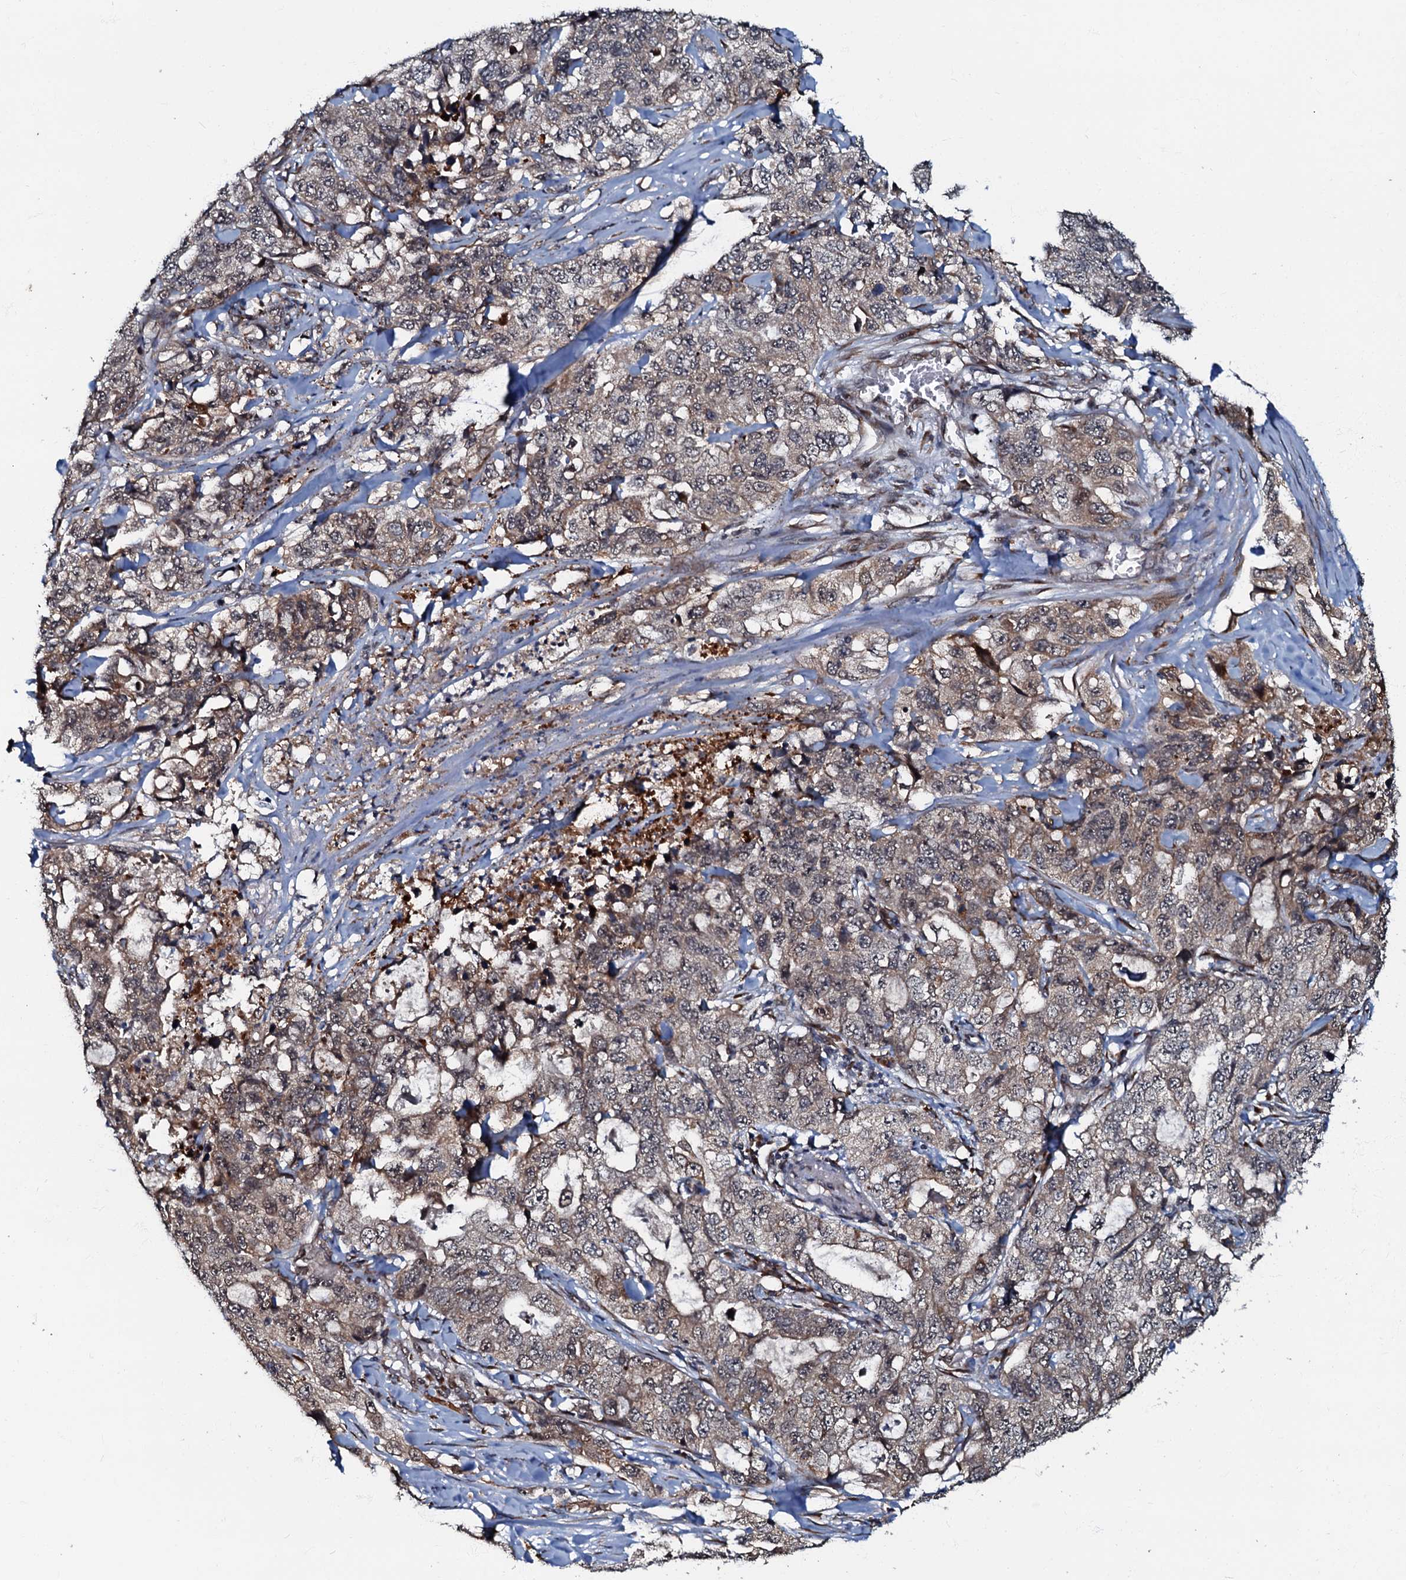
{"staining": {"intensity": "weak", "quantity": "25%-75%", "location": "cytoplasmic/membranous"}, "tissue": "lung cancer", "cell_type": "Tumor cells", "image_type": "cancer", "snomed": [{"axis": "morphology", "description": "Adenocarcinoma, NOS"}, {"axis": "topography", "description": "Lung"}], "caption": "This photomicrograph displays immunohistochemistry (IHC) staining of lung cancer, with low weak cytoplasmic/membranous positivity in about 25%-75% of tumor cells.", "gene": "C18orf32", "patient": {"sex": "female", "age": 51}}